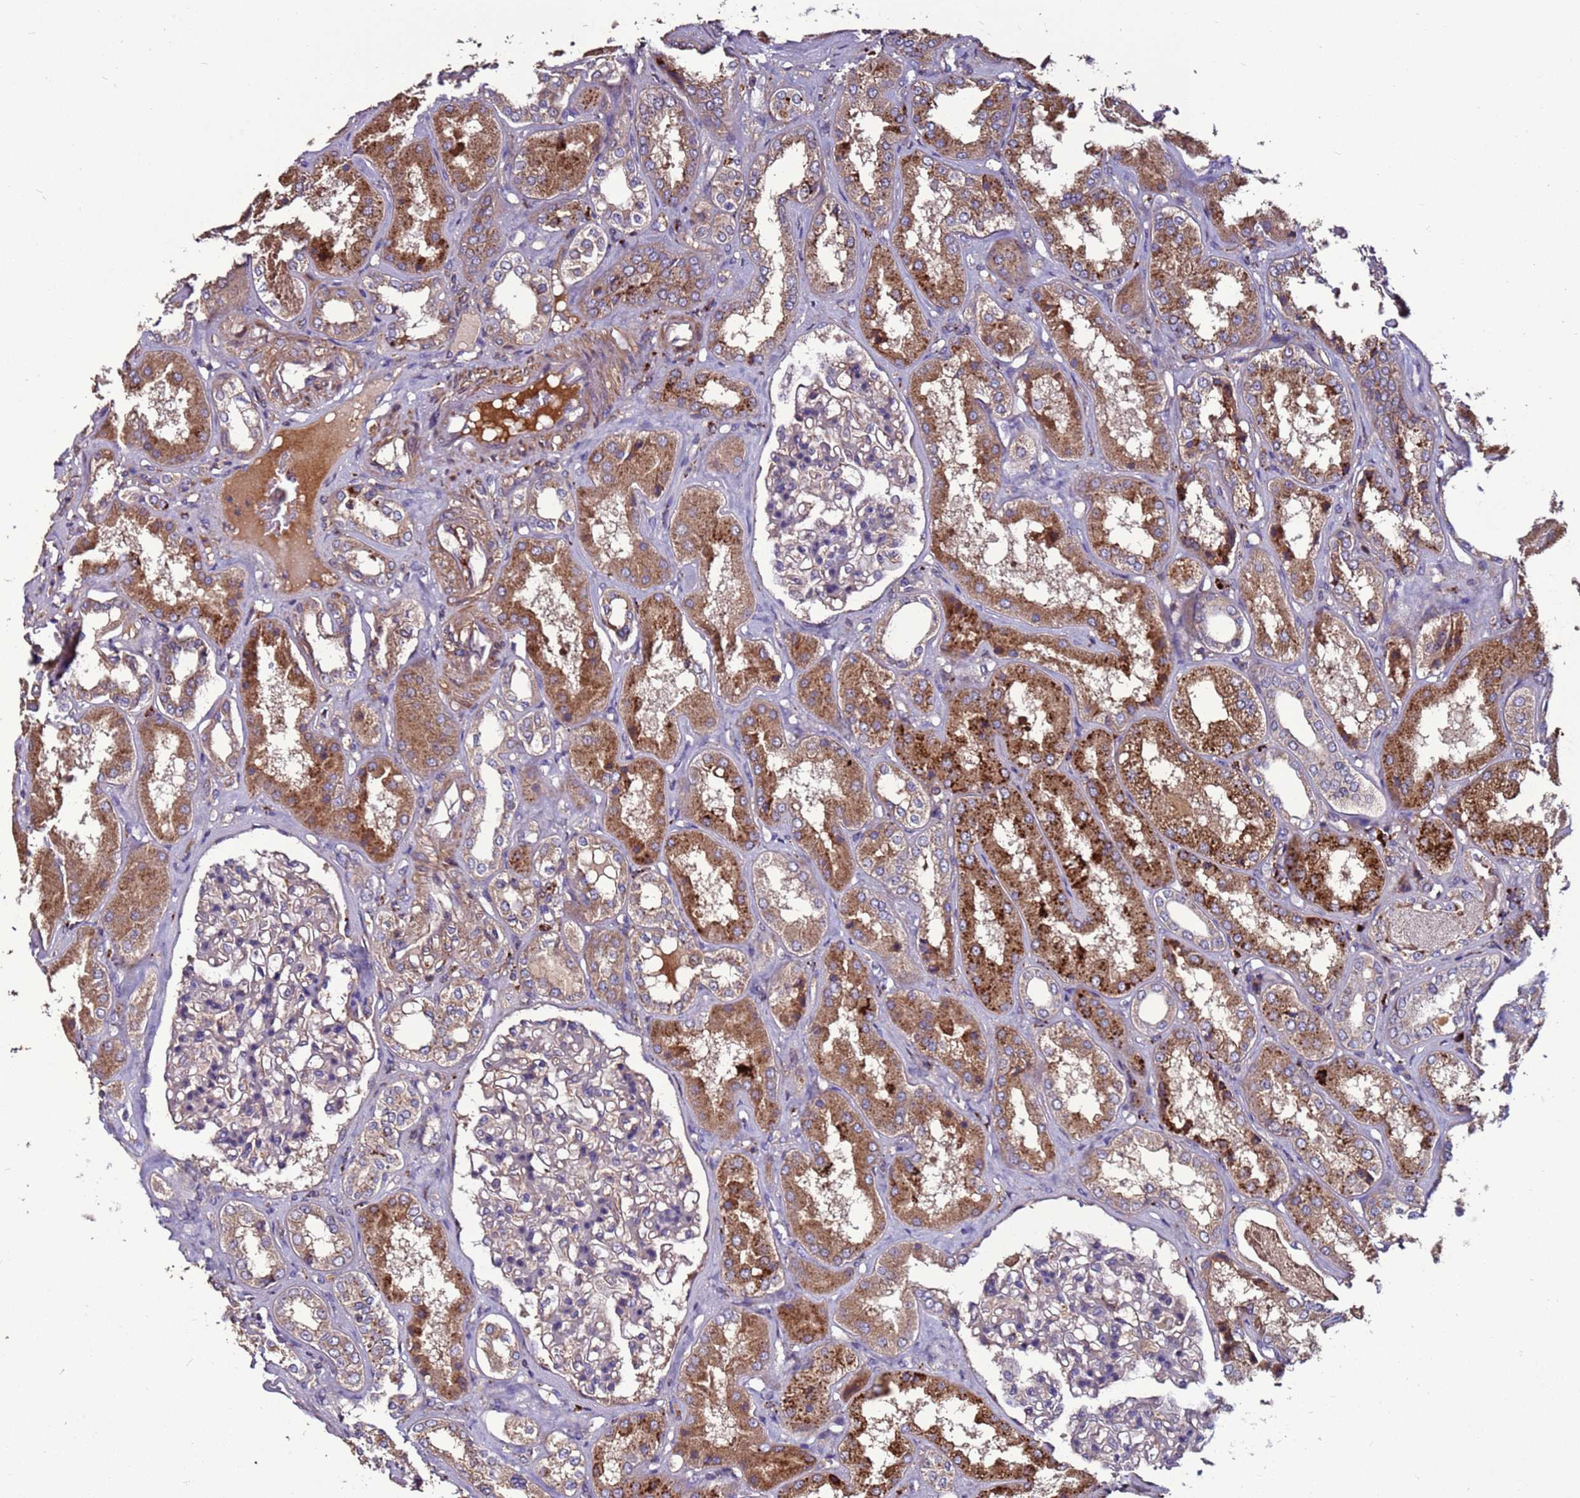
{"staining": {"intensity": "weak", "quantity": "<25%", "location": "cytoplasmic/membranous"}, "tissue": "kidney", "cell_type": "Cells in glomeruli", "image_type": "normal", "snomed": [{"axis": "morphology", "description": "Normal tissue, NOS"}, {"axis": "topography", "description": "Kidney"}], "caption": "Cells in glomeruli show no significant protein positivity in normal kidney. (Brightfield microscopy of DAB immunohistochemistry at high magnification).", "gene": "CEP55", "patient": {"sex": "female", "age": 56}}